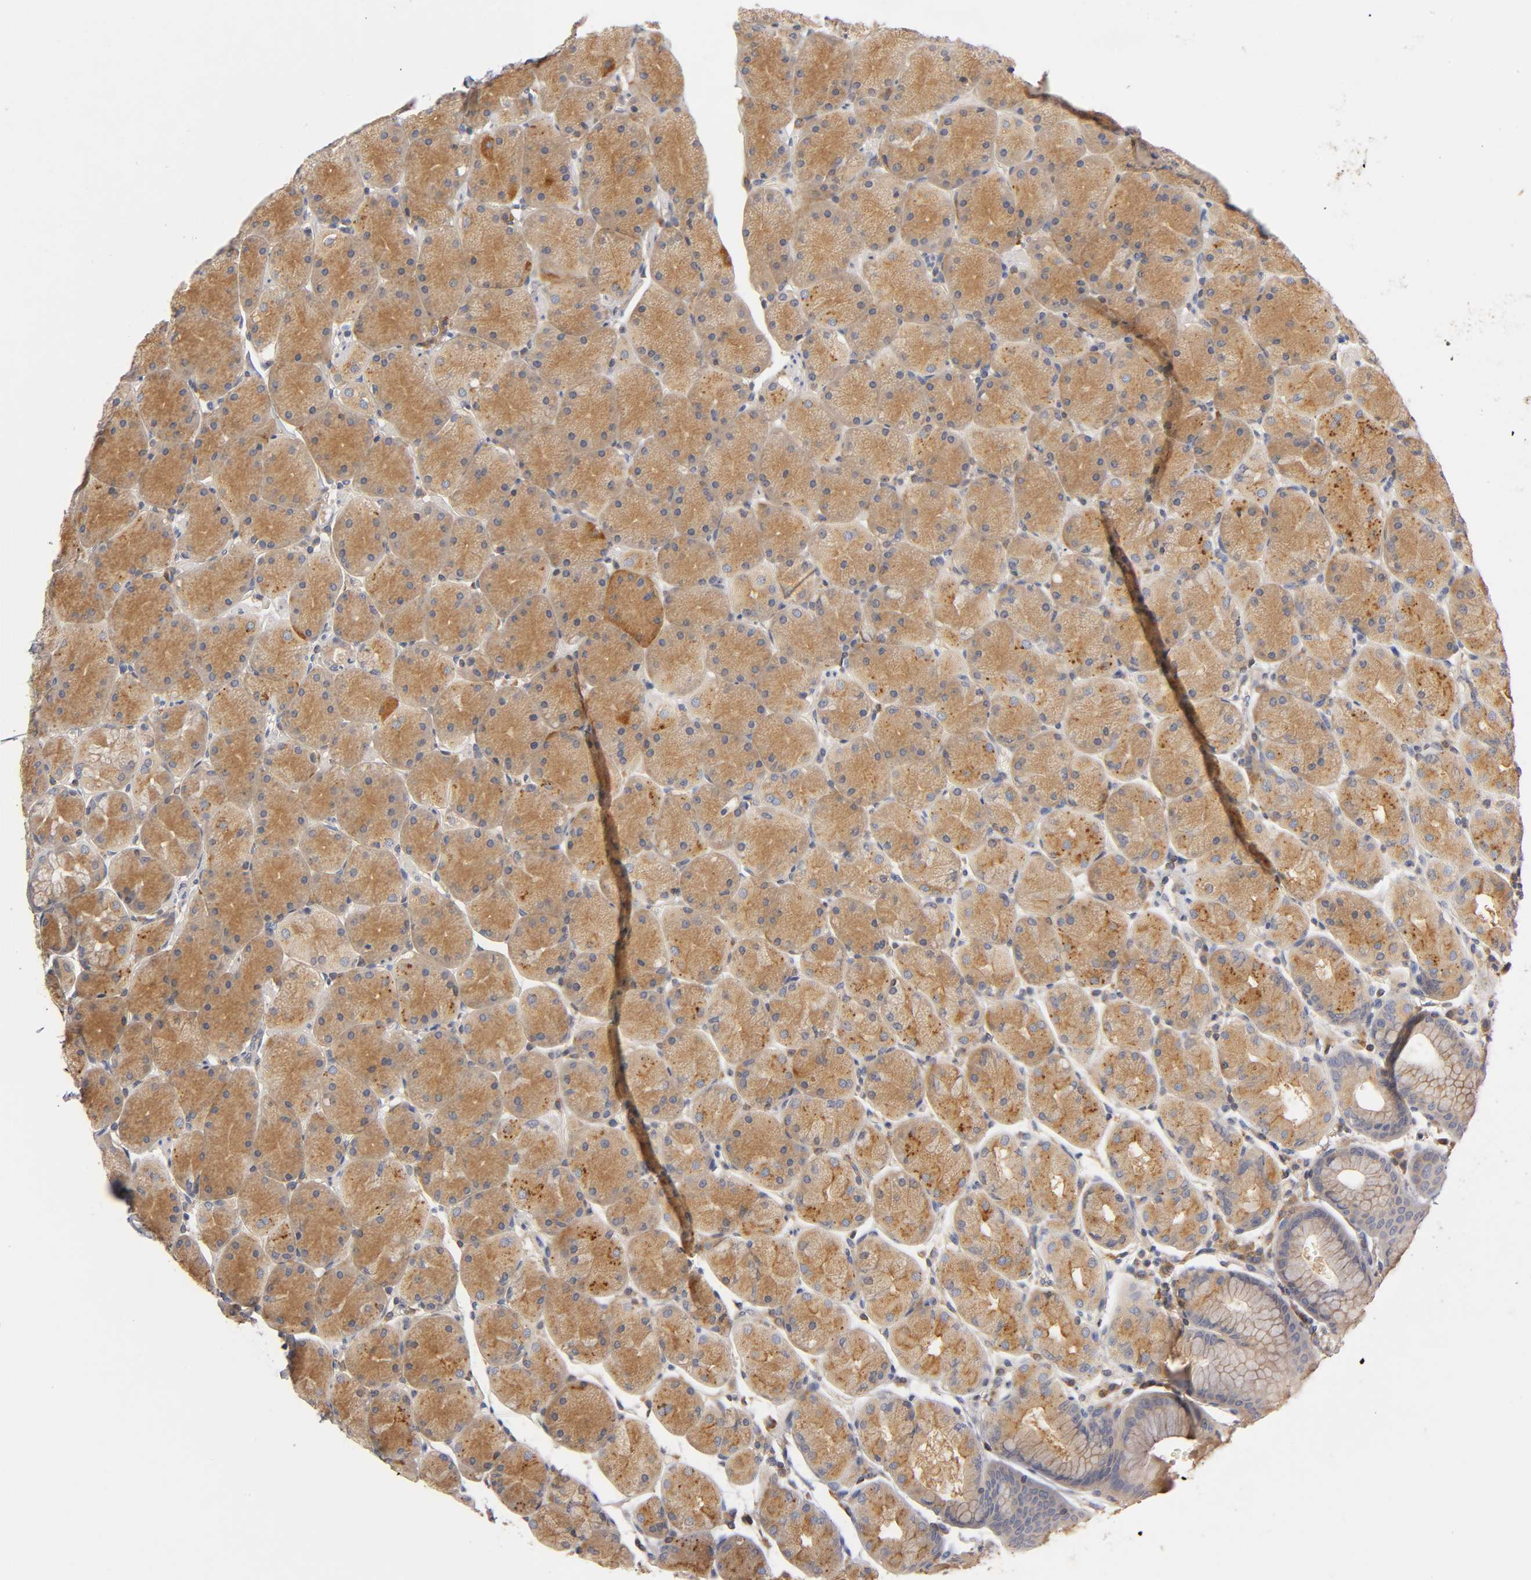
{"staining": {"intensity": "moderate", "quantity": ">75%", "location": "cytoplasmic/membranous"}, "tissue": "stomach", "cell_type": "Glandular cells", "image_type": "normal", "snomed": [{"axis": "morphology", "description": "Normal tissue, NOS"}, {"axis": "topography", "description": "Stomach, upper"}, {"axis": "topography", "description": "Stomach"}], "caption": "Immunohistochemical staining of unremarkable stomach exhibits moderate cytoplasmic/membranous protein staining in about >75% of glandular cells.", "gene": "RHOA", "patient": {"sex": "male", "age": 76}}